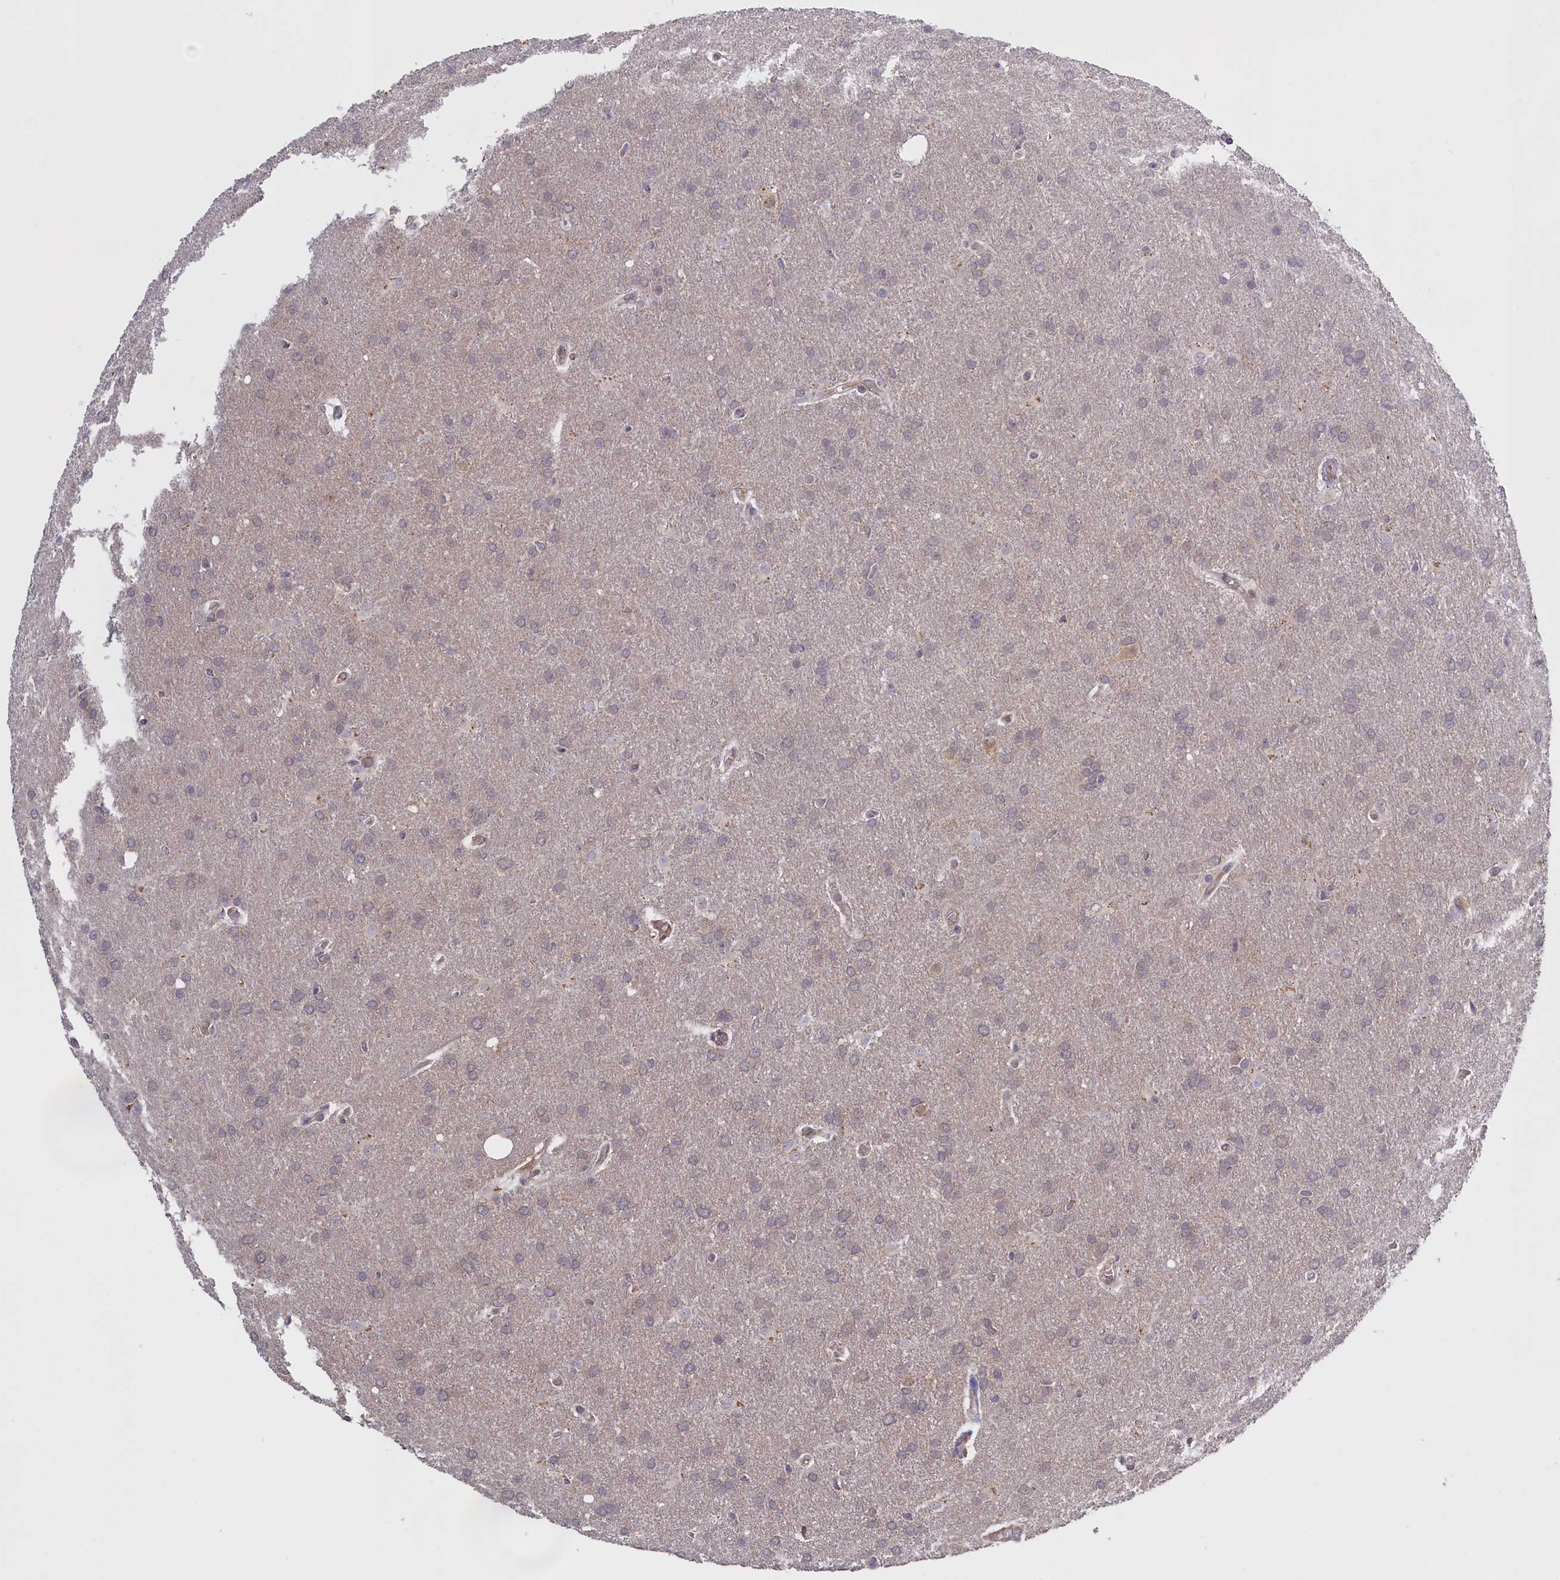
{"staining": {"intensity": "weak", "quantity": "<25%", "location": "cytoplasmic/membranous"}, "tissue": "glioma", "cell_type": "Tumor cells", "image_type": "cancer", "snomed": [{"axis": "morphology", "description": "Glioma, malignant, Low grade"}, {"axis": "topography", "description": "Brain"}], "caption": "Malignant glioma (low-grade) was stained to show a protein in brown. There is no significant positivity in tumor cells.", "gene": "COL19A1", "patient": {"sex": "female", "age": 32}}